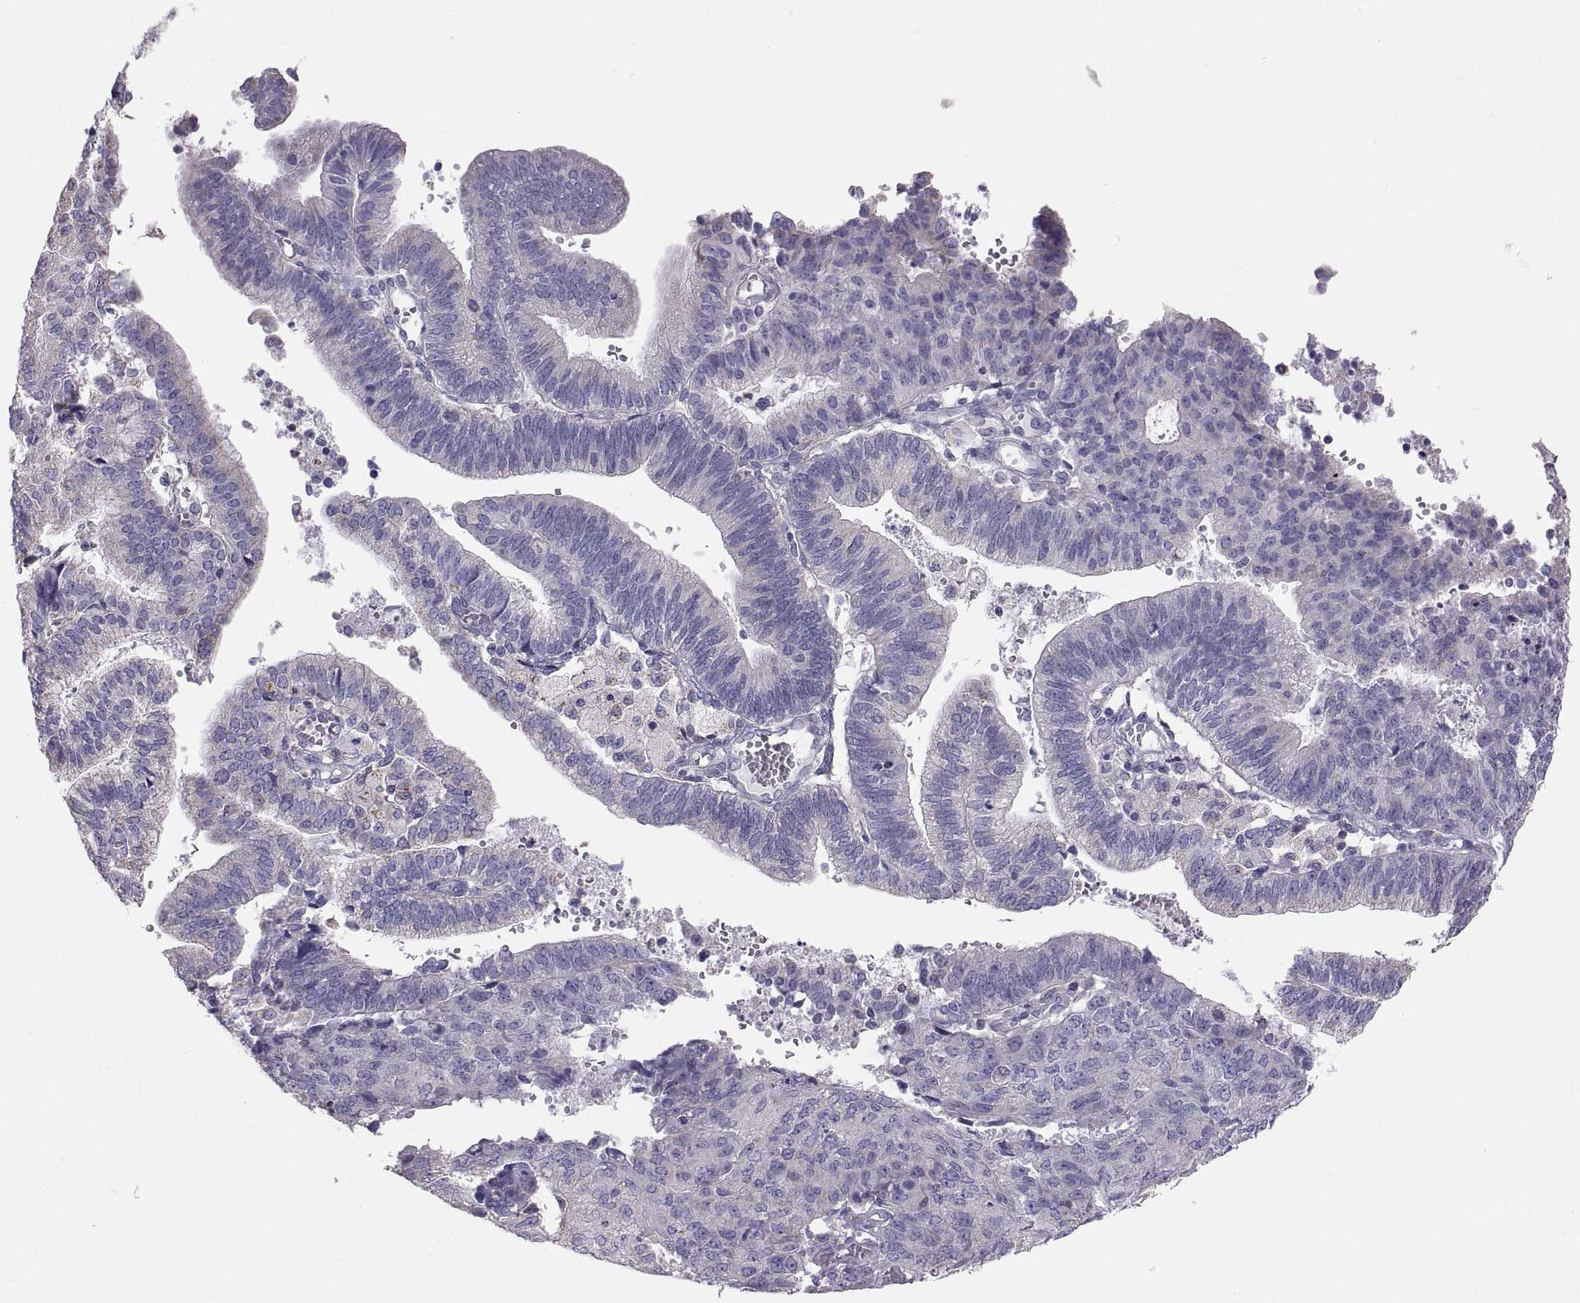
{"staining": {"intensity": "negative", "quantity": "none", "location": "none"}, "tissue": "endometrial cancer", "cell_type": "Tumor cells", "image_type": "cancer", "snomed": [{"axis": "morphology", "description": "Adenocarcinoma, NOS"}, {"axis": "topography", "description": "Endometrium"}], "caption": "Immunohistochemistry (IHC) of human endometrial cancer exhibits no staining in tumor cells. Nuclei are stained in blue.", "gene": "TNNC1", "patient": {"sex": "female", "age": 82}}